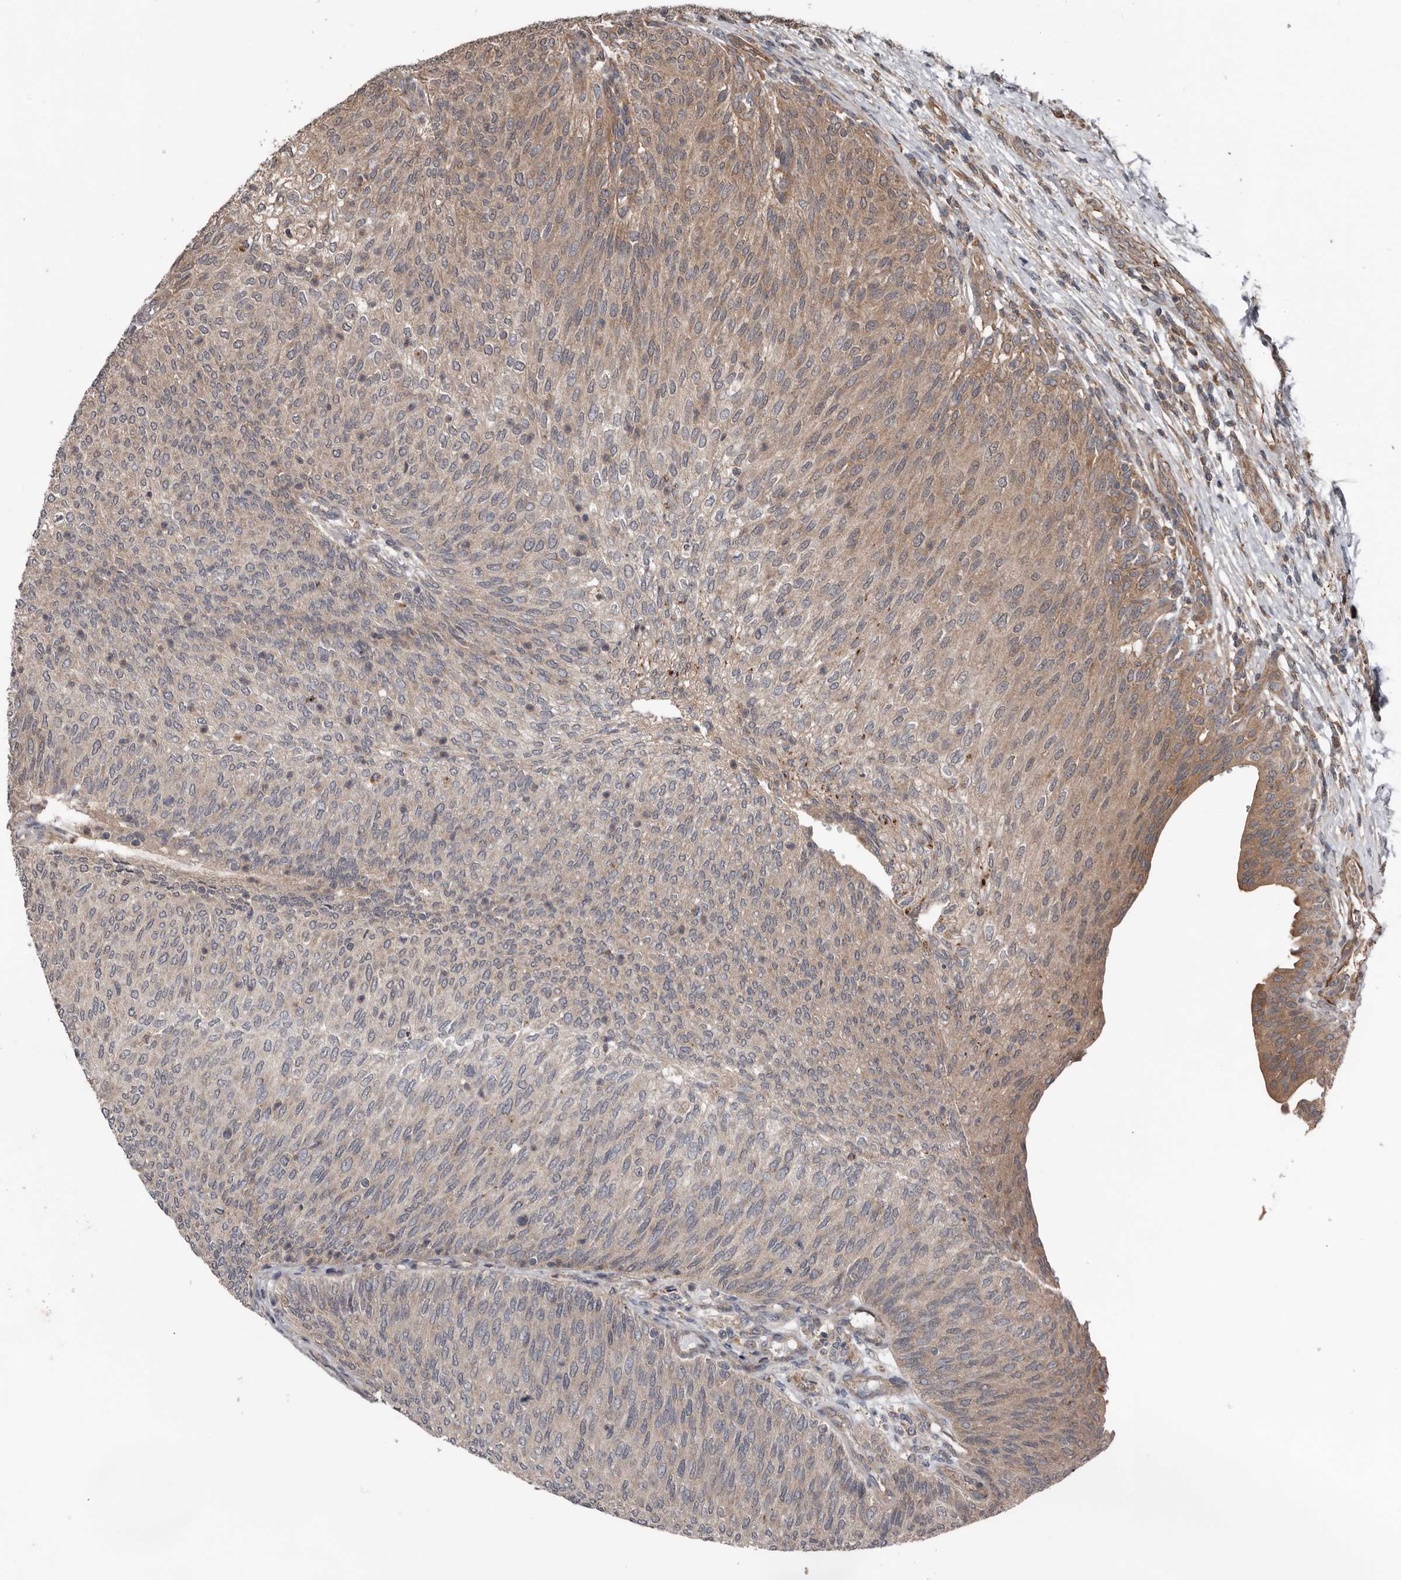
{"staining": {"intensity": "moderate", "quantity": "<25%", "location": "cytoplasmic/membranous"}, "tissue": "urothelial cancer", "cell_type": "Tumor cells", "image_type": "cancer", "snomed": [{"axis": "morphology", "description": "Urothelial carcinoma, Low grade"}, {"axis": "topography", "description": "Urinary bladder"}], "caption": "This is a histology image of immunohistochemistry staining of urothelial carcinoma (low-grade), which shows moderate positivity in the cytoplasmic/membranous of tumor cells.", "gene": "DNAJB4", "patient": {"sex": "female", "age": 79}}